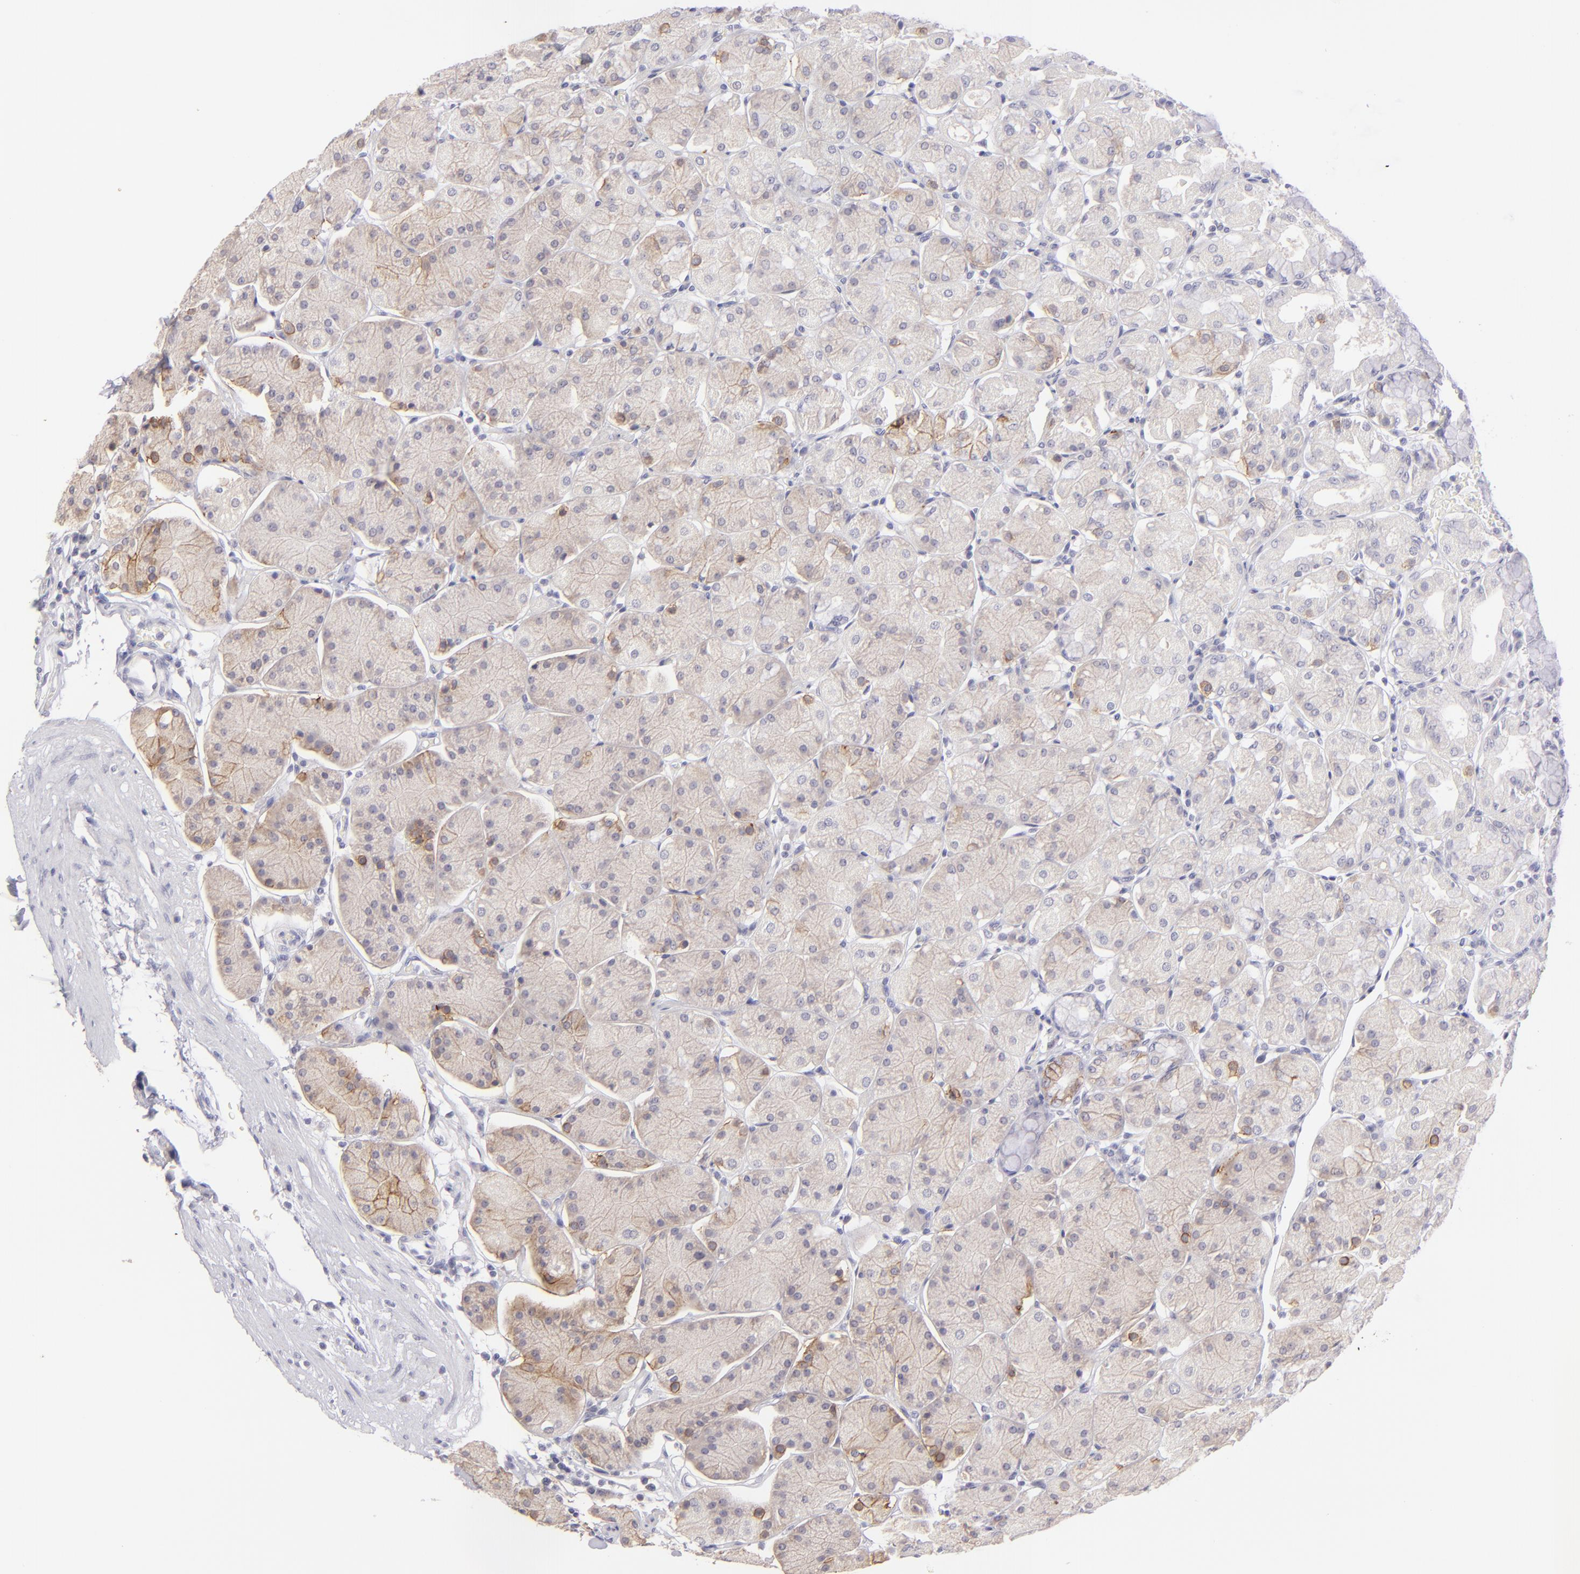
{"staining": {"intensity": "weak", "quantity": "<25%", "location": "cytoplasmic/membranous"}, "tissue": "stomach", "cell_type": "Glandular cells", "image_type": "normal", "snomed": [{"axis": "morphology", "description": "Normal tissue, NOS"}, {"axis": "topography", "description": "Stomach, upper"}, {"axis": "topography", "description": "Stomach"}], "caption": "A high-resolution photomicrograph shows IHC staining of benign stomach, which shows no significant staining in glandular cells.", "gene": "CLDN4", "patient": {"sex": "male", "age": 76}}